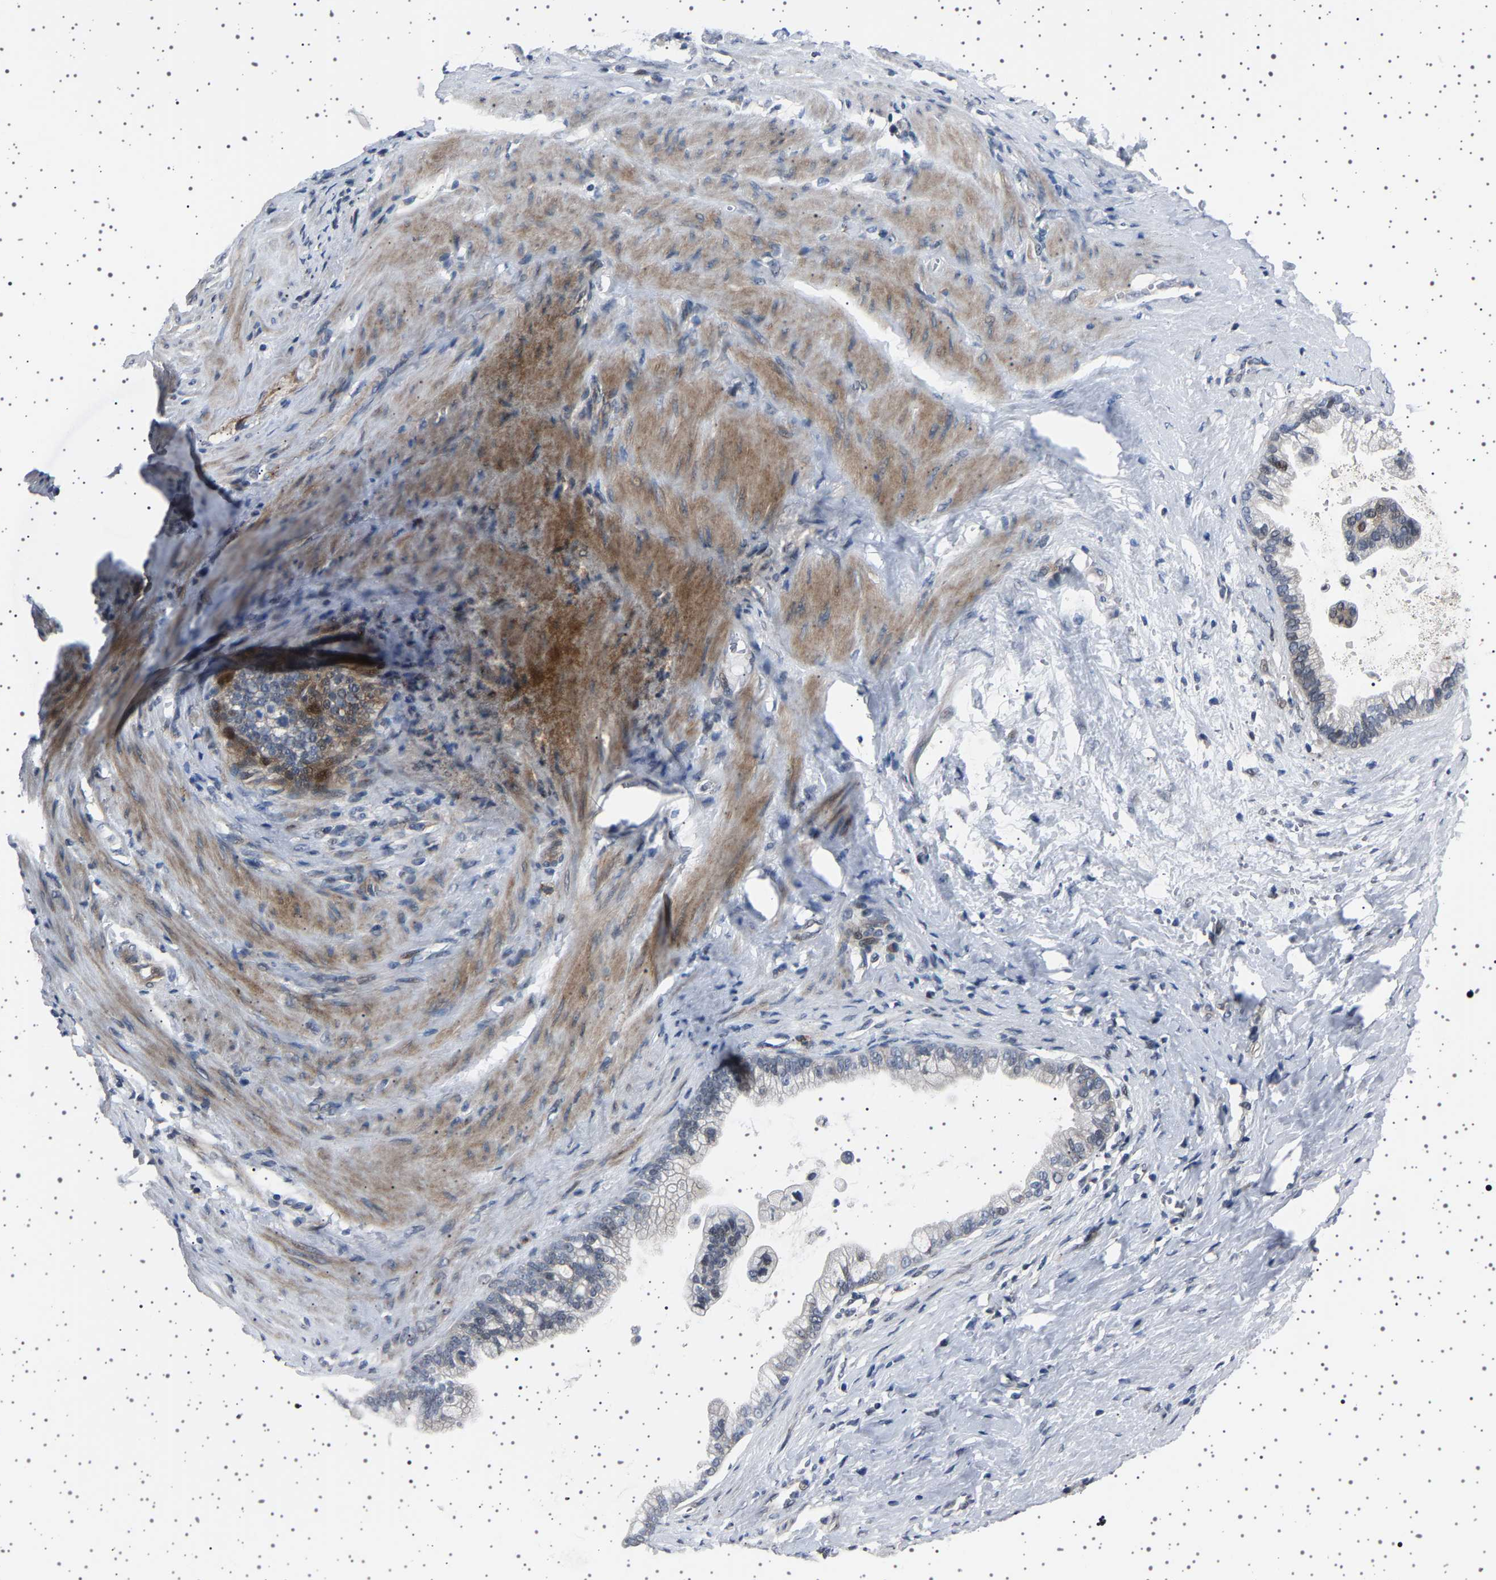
{"staining": {"intensity": "negative", "quantity": "none", "location": "none"}, "tissue": "pancreatic cancer", "cell_type": "Tumor cells", "image_type": "cancer", "snomed": [{"axis": "morphology", "description": "Adenocarcinoma, NOS"}, {"axis": "topography", "description": "Pancreas"}], "caption": "High magnification brightfield microscopy of pancreatic cancer stained with DAB (3,3'-diaminobenzidine) (brown) and counterstained with hematoxylin (blue): tumor cells show no significant expression.", "gene": "PAK5", "patient": {"sex": "male", "age": 69}}